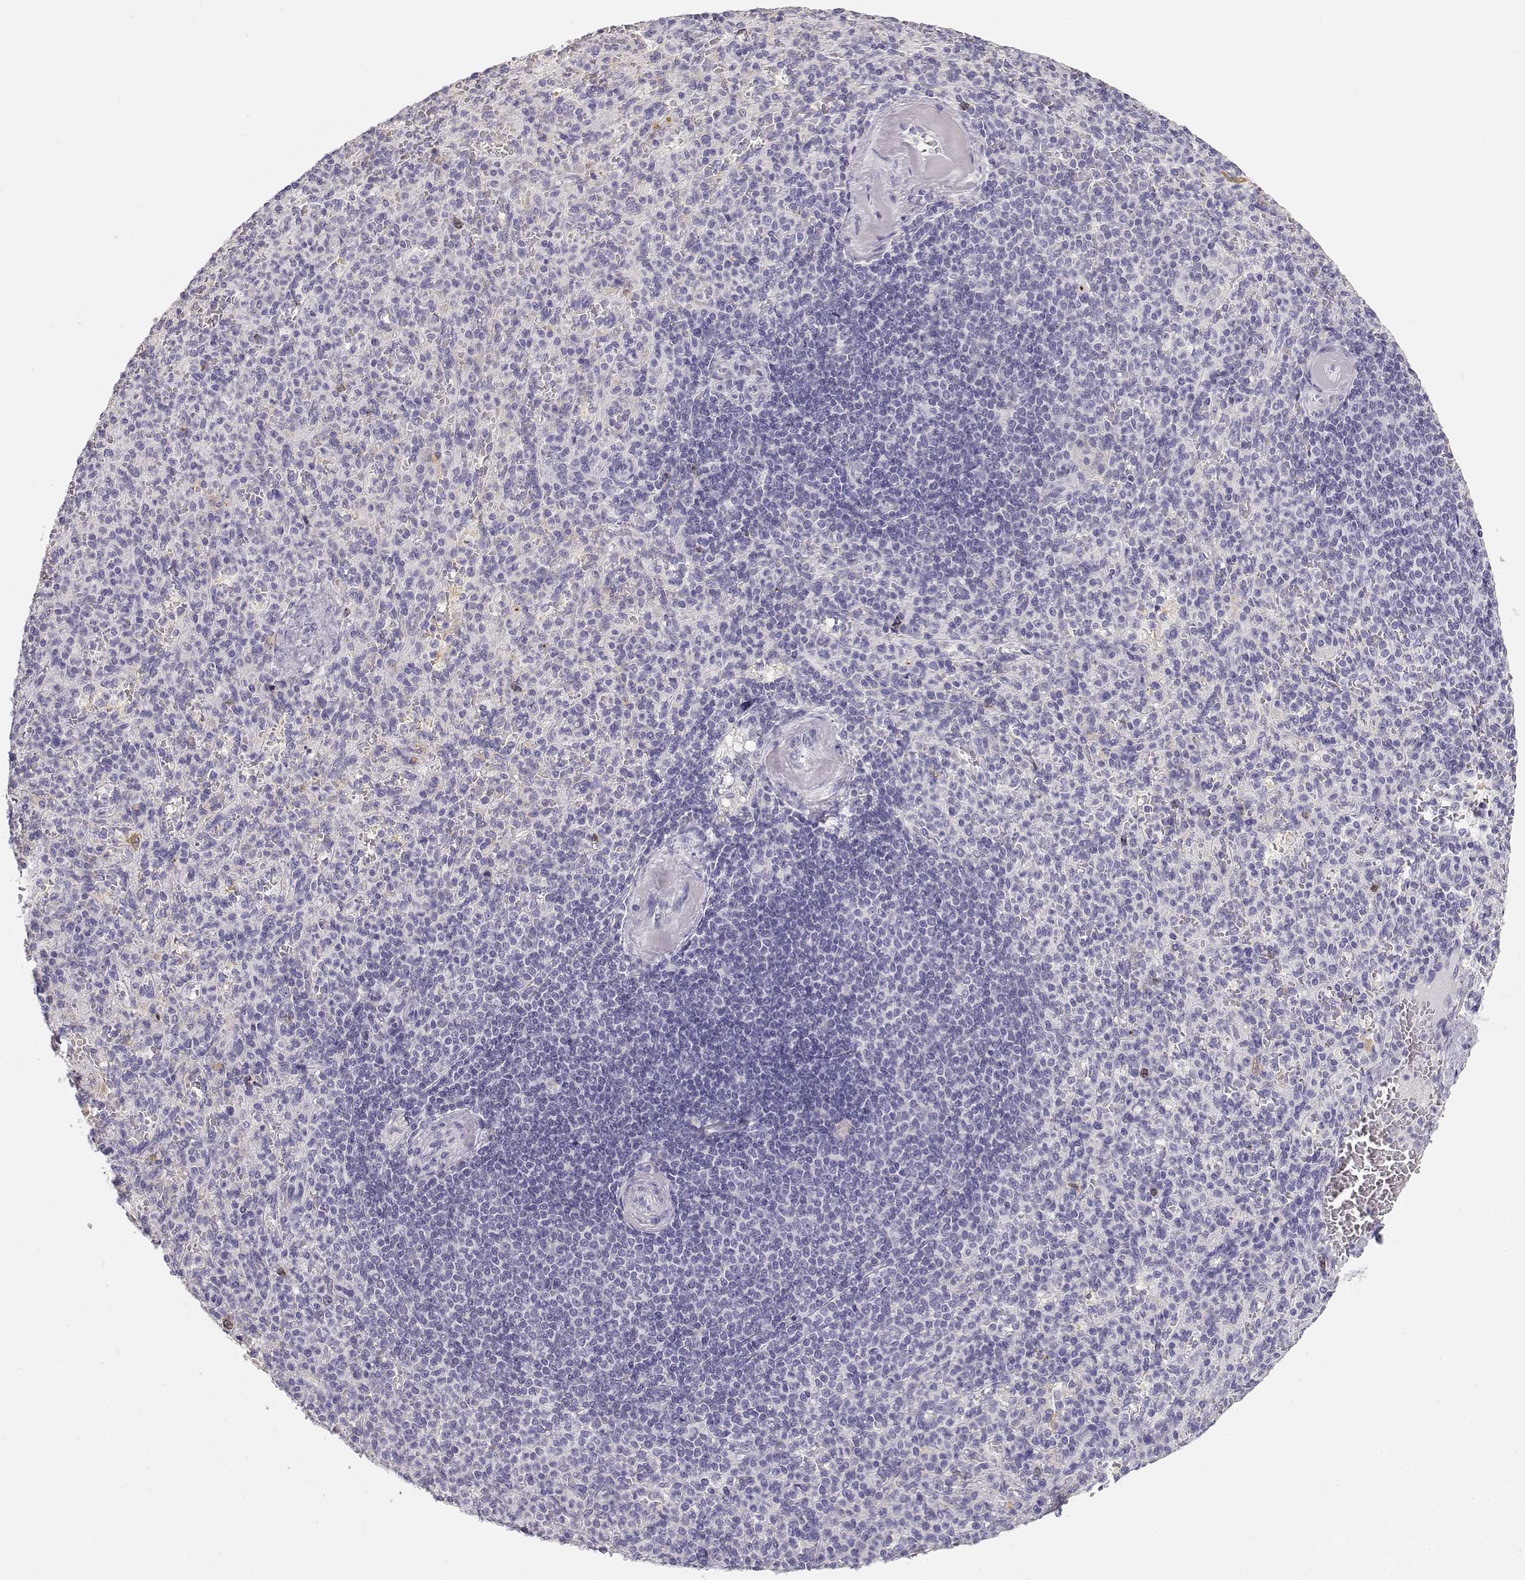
{"staining": {"intensity": "negative", "quantity": "none", "location": "none"}, "tissue": "spleen", "cell_type": "Cells in red pulp", "image_type": "normal", "snomed": [{"axis": "morphology", "description": "Normal tissue, NOS"}, {"axis": "topography", "description": "Spleen"}], "caption": "Human spleen stained for a protein using immunohistochemistry (IHC) demonstrates no expression in cells in red pulp.", "gene": "NUTM1", "patient": {"sex": "female", "age": 74}}